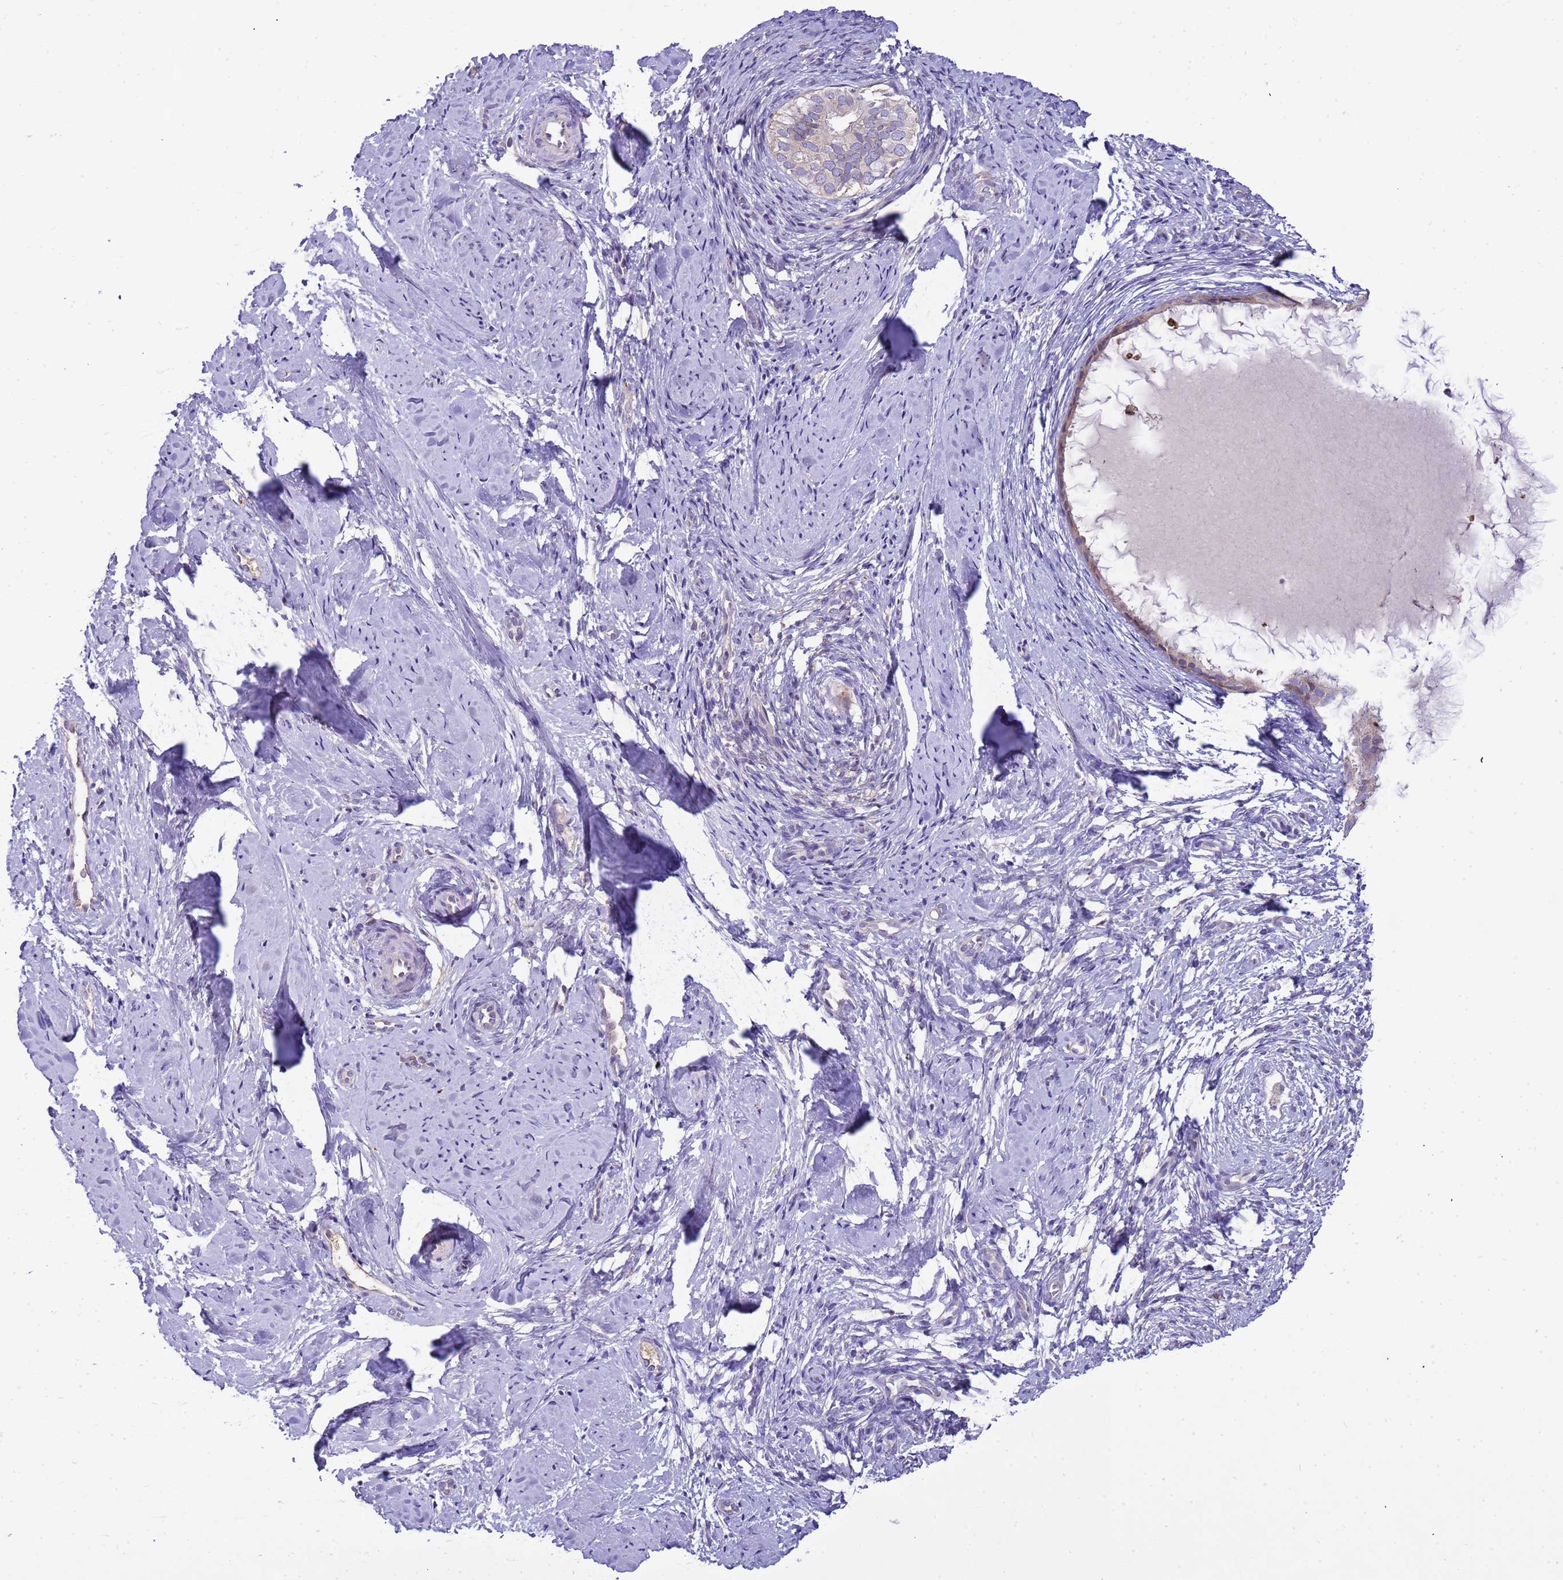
{"staining": {"intensity": "weak", "quantity": "25%-75%", "location": "cytoplasmic/membranous"}, "tissue": "cervix", "cell_type": "Glandular cells", "image_type": "normal", "snomed": [{"axis": "morphology", "description": "Normal tissue, NOS"}, {"axis": "topography", "description": "Cervix"}], "caption": "Brown immunohistochemical staining in benign cervix shows weak cytoplasmic/membranous positivity in approximately 25%-75% of glandular cells.", "gene": "PLCXD3", "patient": {"sex": "female", "age": 57}}